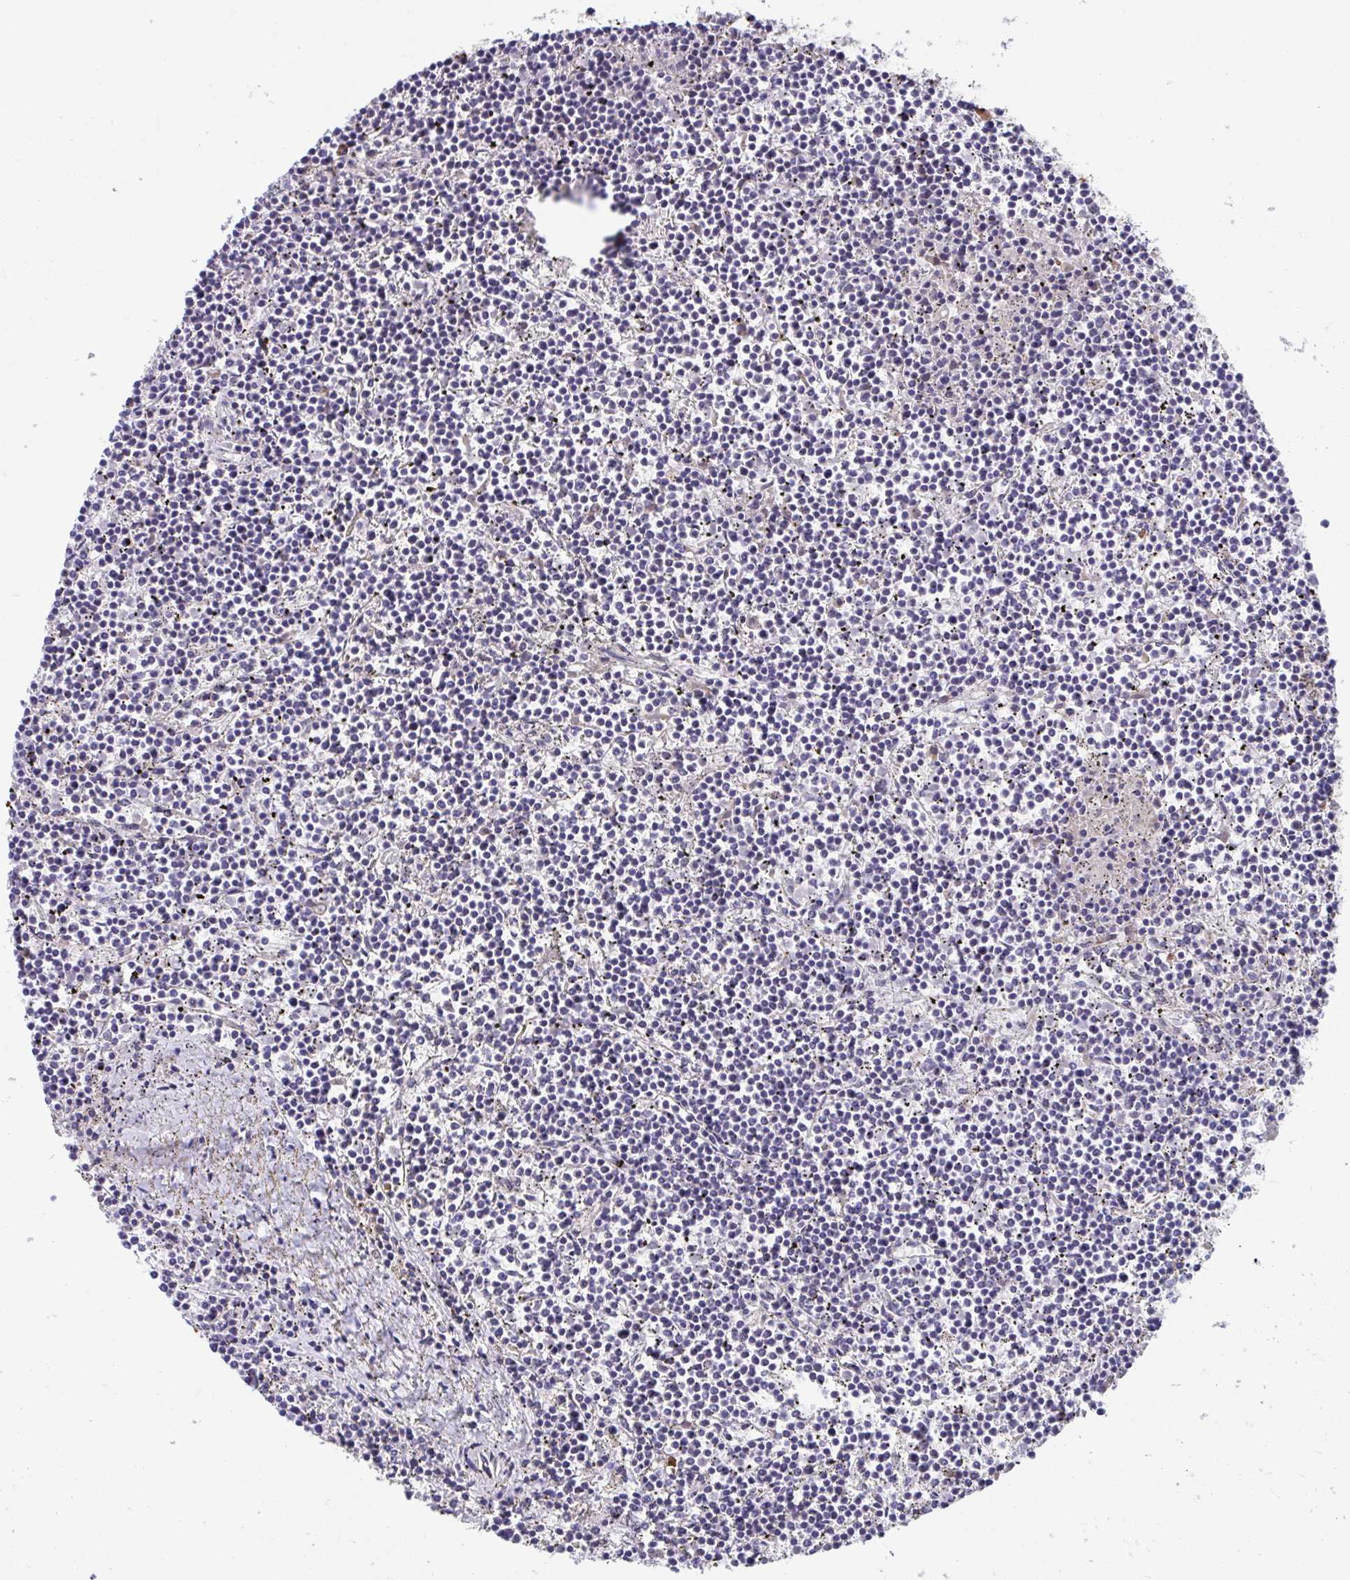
{"staining": {"intensity": "negative", "quantity": "none", "location": "none"}, "tissue": "lymphoma", "cell_type": "Tumor cells", "image_type": "cancer", "snomed": [{"axis": "morphology", "description": "Malignant lymphoma, non-Hodgkin's type, Low grade"}, {"axis": "topography", "description": "Spleen"}], "caption": "Low-grade malignant lymphoma, non-Hodgkin's type was stained to show a protein in brown. There is no significant positivity in tumor cells.", "gene": "SUSD4", "patient": {"sex": "female", "age": 19}}